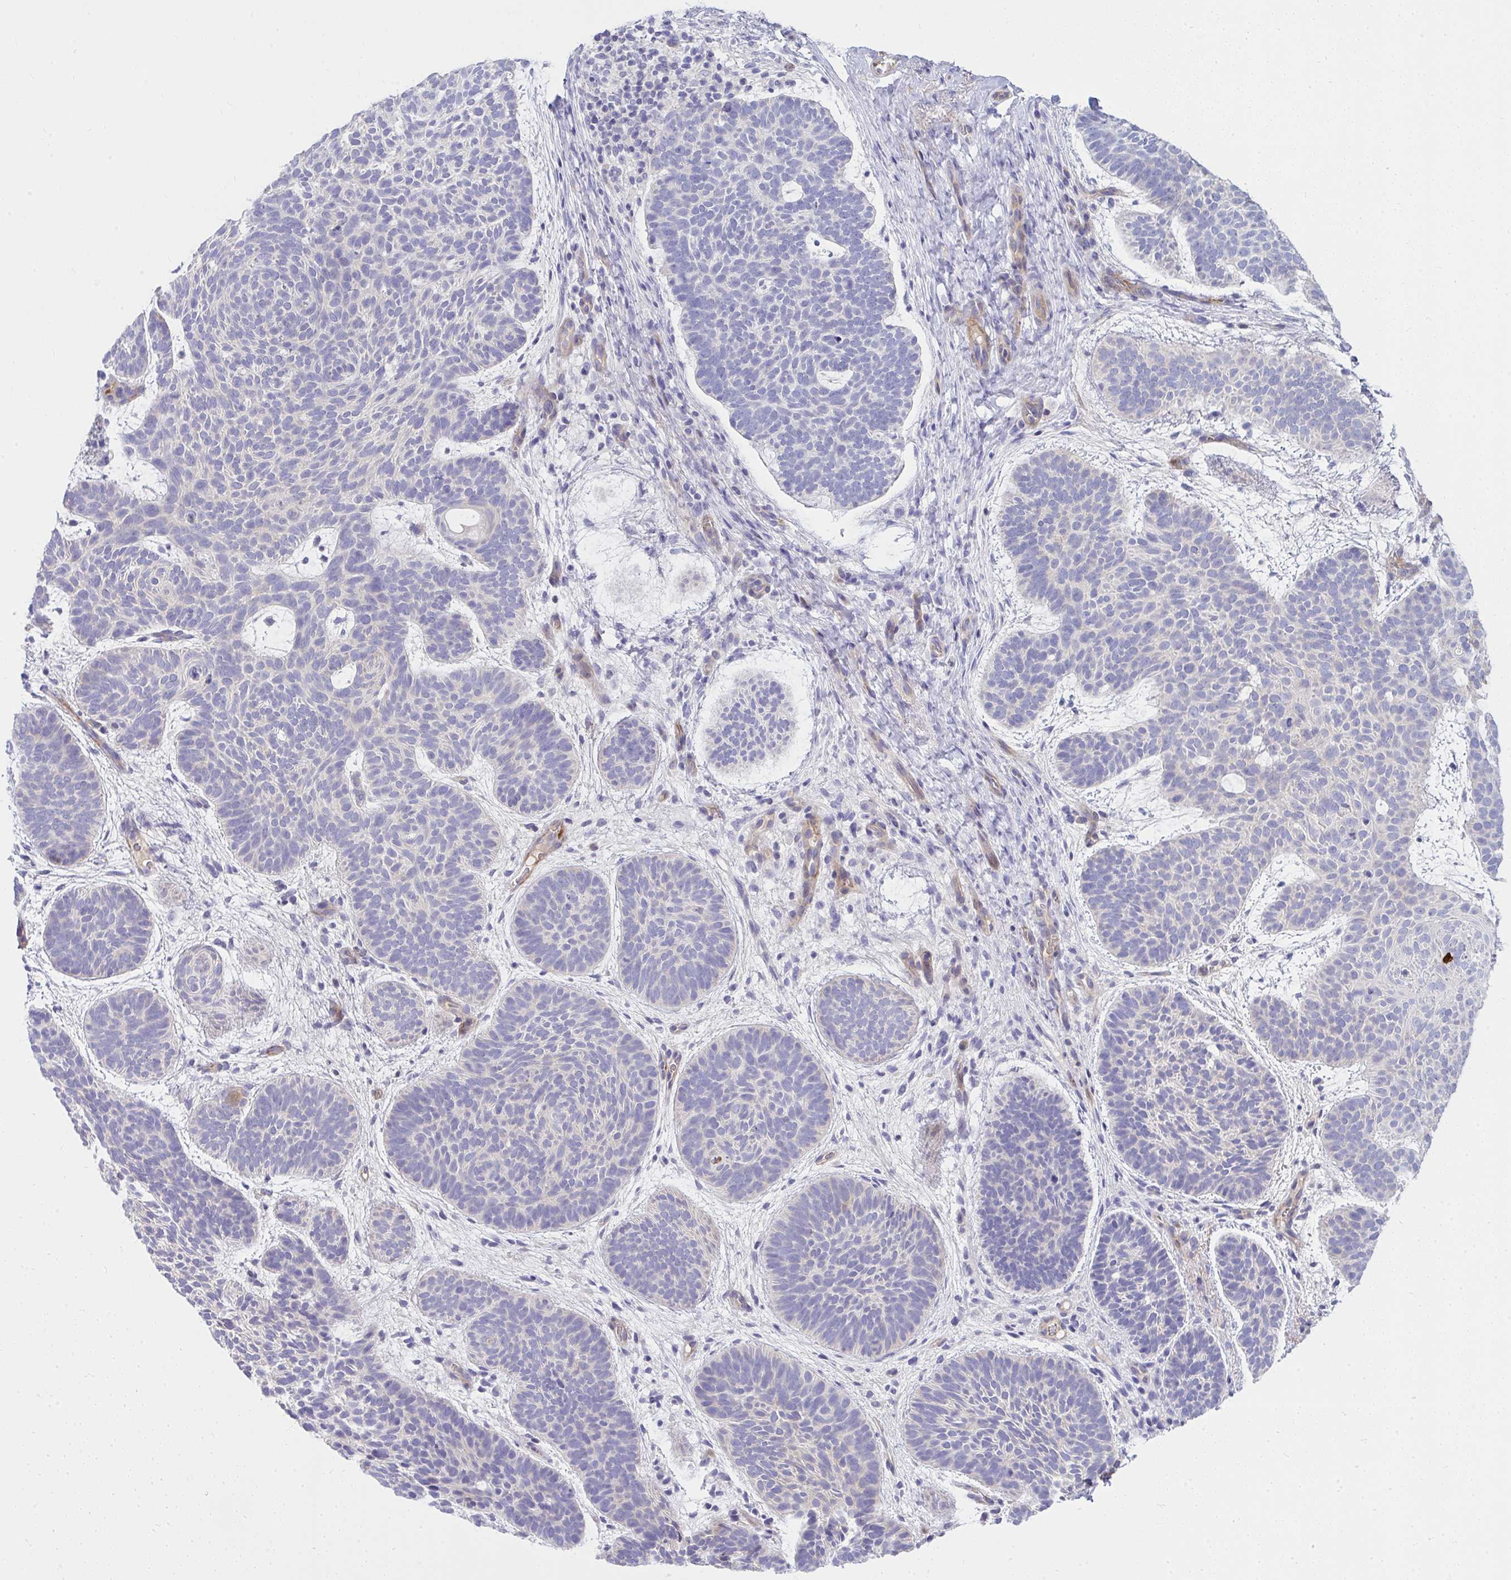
{"staining": {"intensity": "negative", "quantity": "none", "location": "none"}, "tissue": "skin cancer", "cell_type": "Tumor cells", "image_type": "cancer", "snomed": [{"axis": "morphology", "description": "Basal cell carcinoma"}, {"axis": "topography", "description": "Skin"}, {"axis": "topography", "description": "Skin of face"}], "caption": "A high-resolution photomicrograph shows immunohistochemistry (IHC) staining of basal cell carcinoma (skin), which demonstrates no significant positivity in tumor cells.", "gene": "LRRC36", "patient": {"sex": "male", "age": 73}}